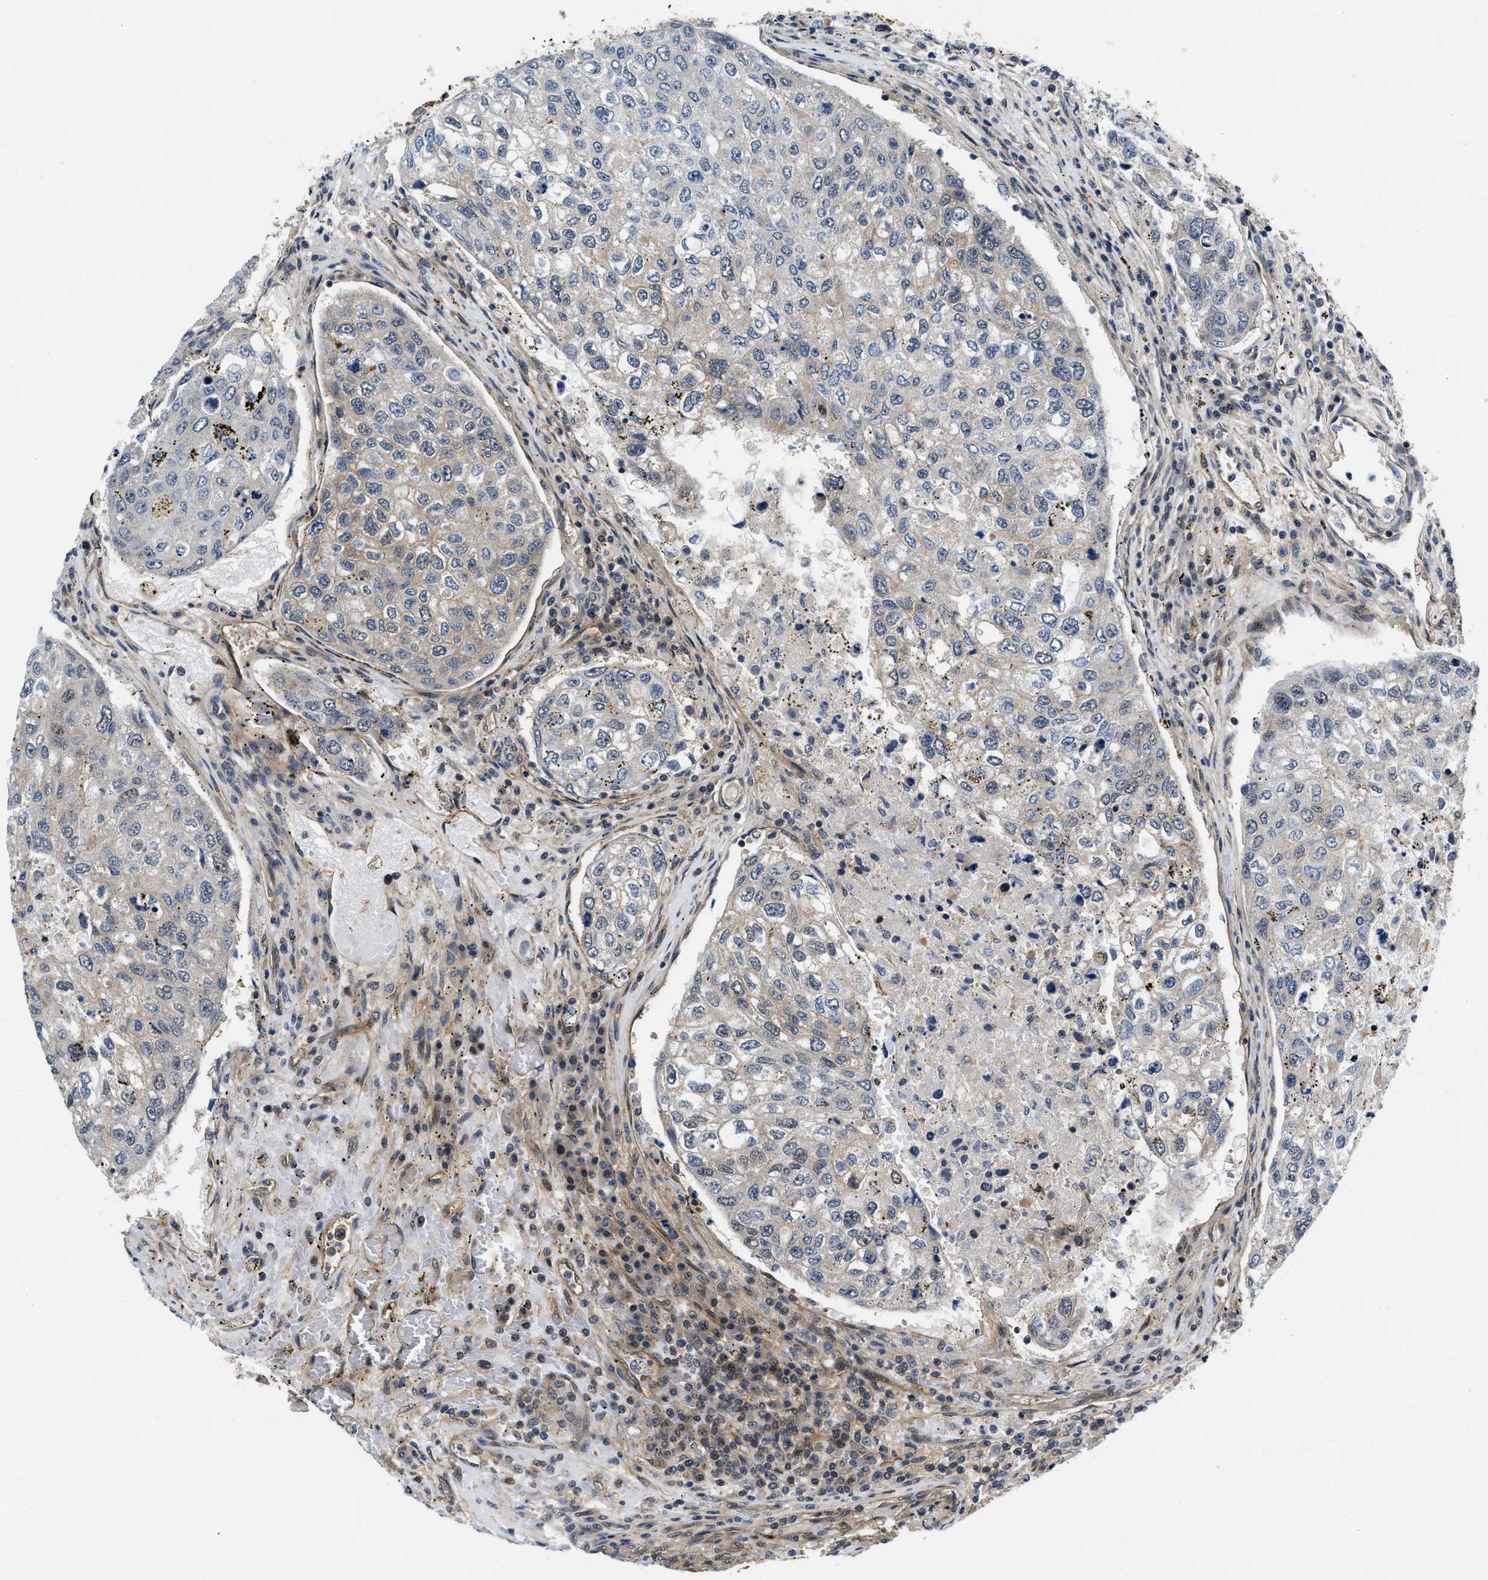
{"staining": {"intensity": "negative", "quantity": "none", "location": "none"}, "tissue": "urothelial cancer", "cell_type": "Tumor cells", "image_type": "cancer", "snomed": [{"axis": "morphology", "description": "Urothelial carcinoma, High grade"}, {"axis": "topography", "description": "Lymph node"}, {"axis": "topography", "description": "Urinary bladder"}], "caption": "Tumor cells are negative for protein expression in human urothelial cancer.", "gene": "COPS2", "patient": {"sex": "male", "age": 51}}